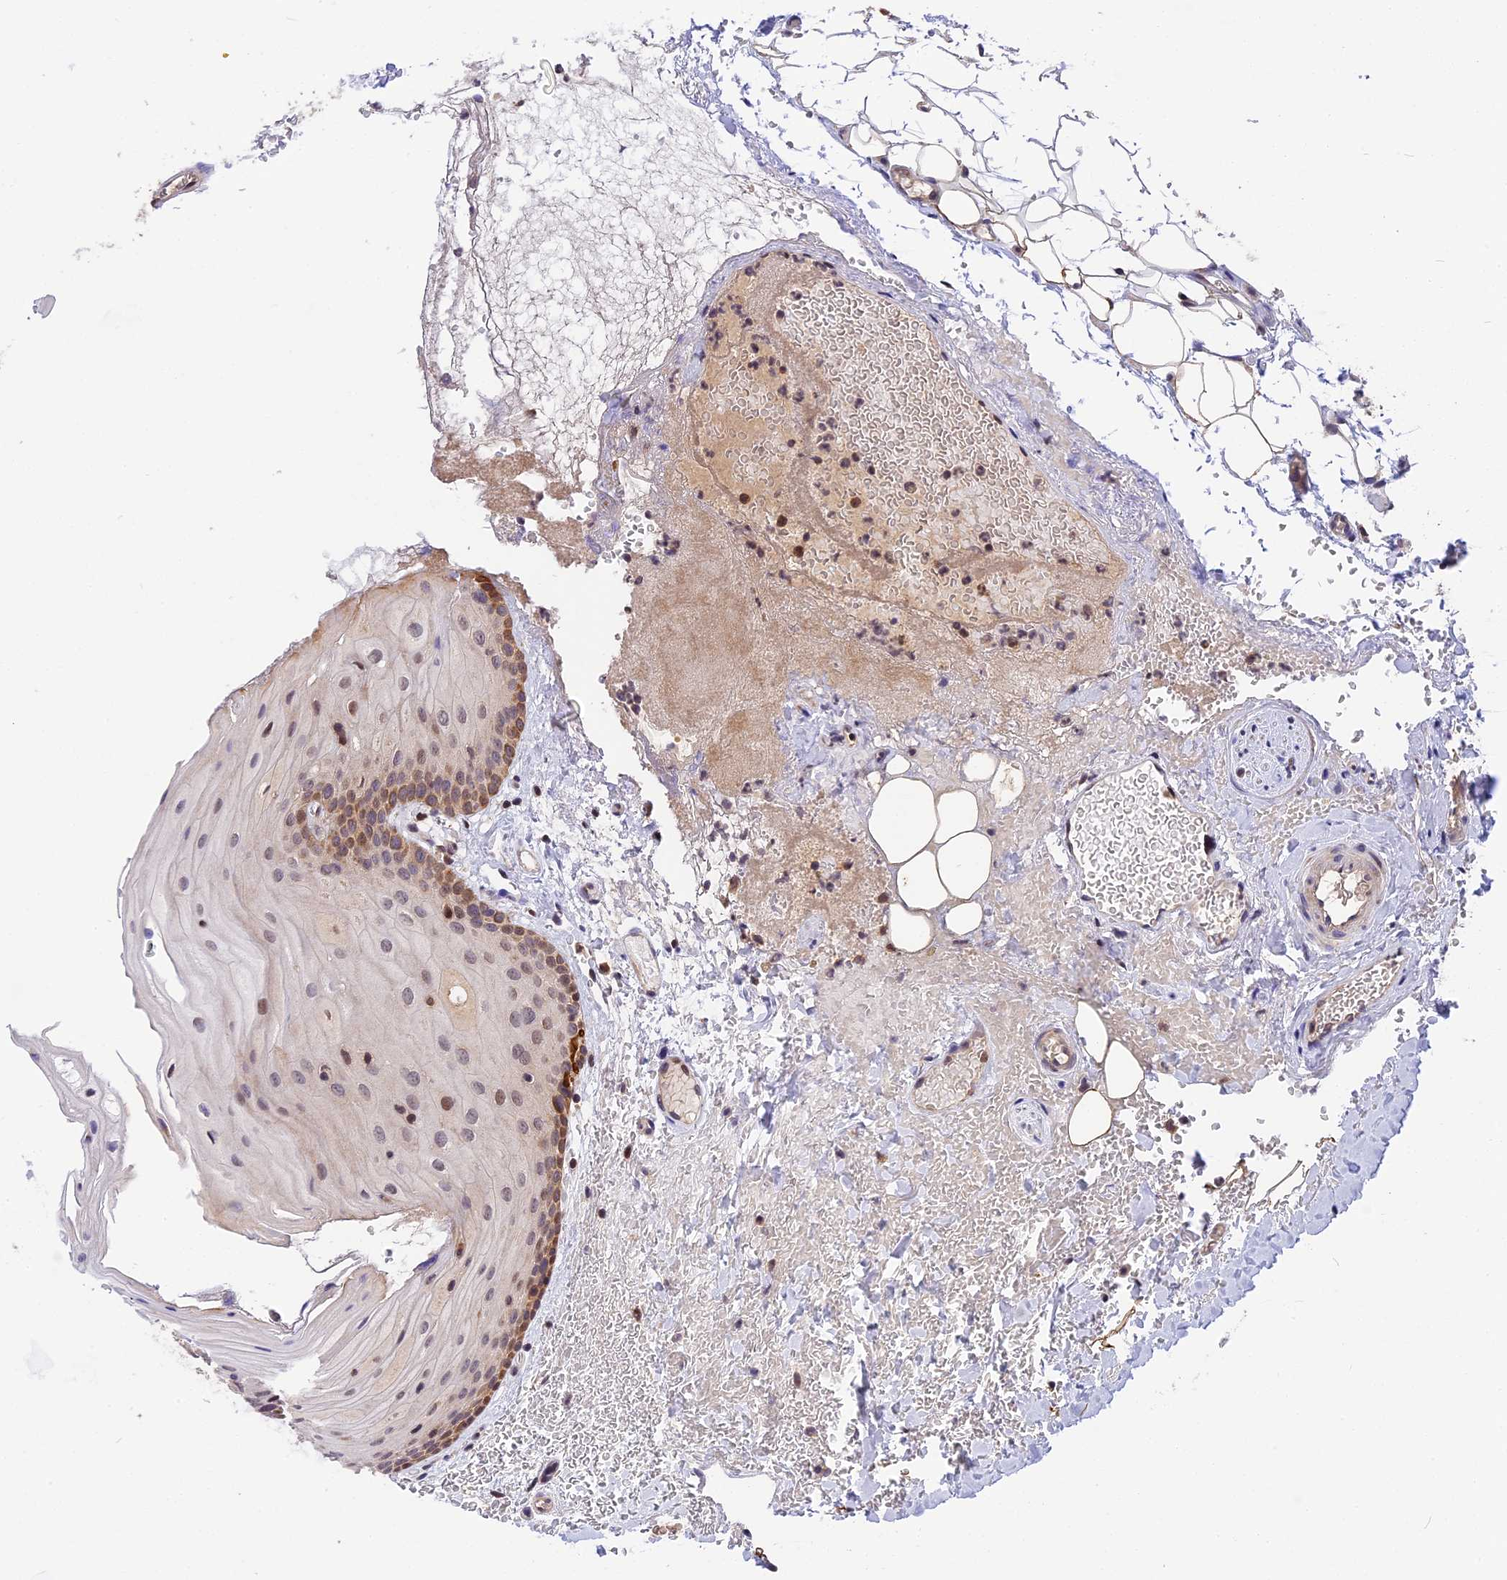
{"staining": {"intensity": "moderate", "quantity": ">75%", "location": "cytoplasmic/membranous,nuclear"}, "tissue": "oral mucosa", "cell_type": "Squamous epithelial cells", "image_type": "normal", "snomed": [{"axis": "morphology", "description": "Normal tissue, NOS"}, {"axis": "topography", "description": "Oral tissue"}], "caption": "Oral mucosa was stained to show a protein in brown. There is medium levels of moderate cytoplasmic/membranous,nuclear staining in about >75% of squamous epithelial cells. (brown staining indicates protein expression, while blue staining denotes nuclei).", "gene": "RERGL", "patient": {"sex": "female", "age": 70}}